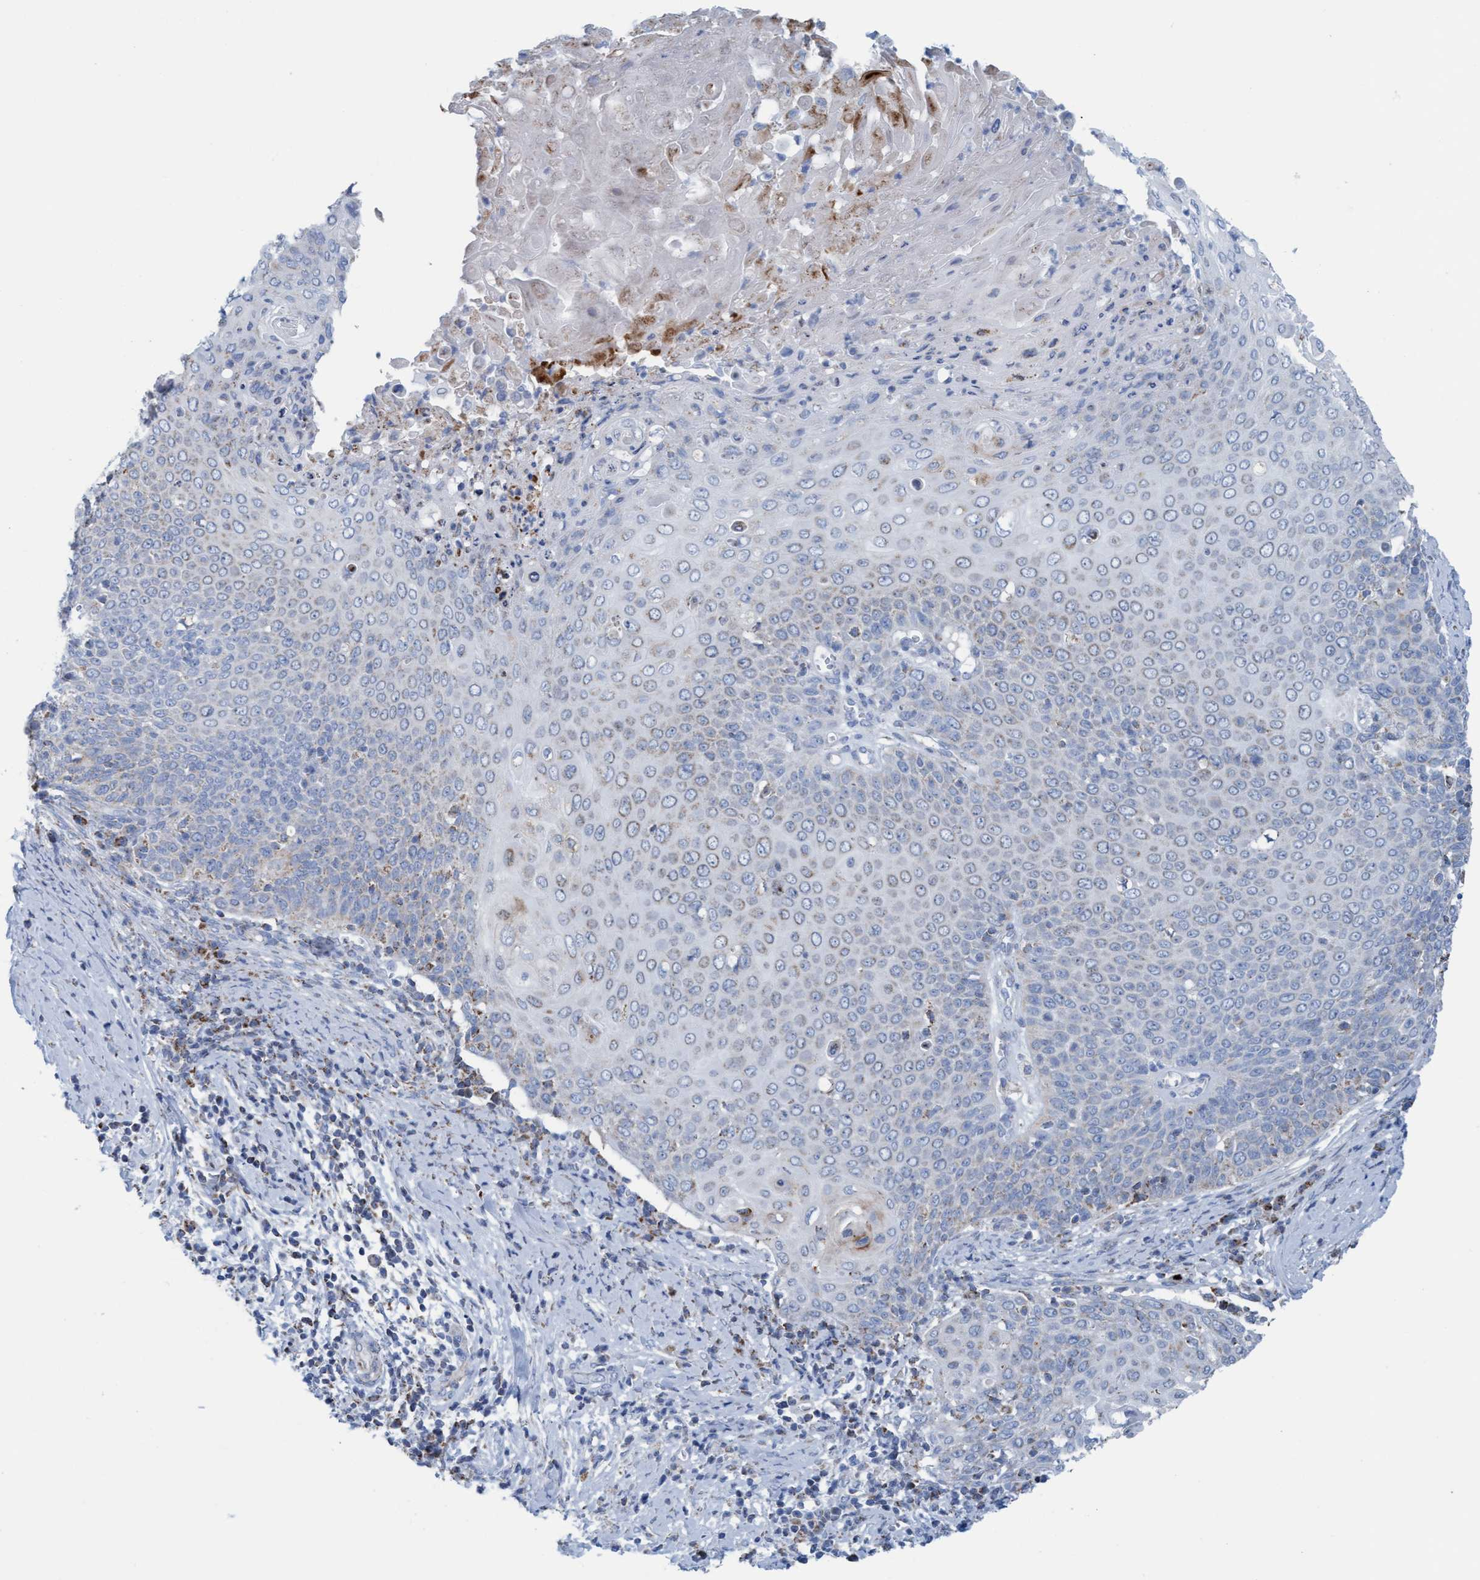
{"staining": {"intensity": "negative", "quantity": "none", "location": "none"}, "tissue": "cervical cancer", "cell_type": "Tumor cells", "image_type": "cancer", "snomed": [{"axis": "morphology", "description": "Squamous cell carcinoma, NOS"}, {"axis": "topography", "description": "Cervix"}], "caption": "DAB (3,3'-diaminobenzidine) immunohistochemical staining of human cervical cancer reveals no significant staining in tumor cells. (Stains: DAB (3,3'-diaminobenzidine) immunohistochemistry (IHC) with hematoxylin counter stain, Microscopy: brightfield microscopy at high magnification).", "gene": "GGA3", "patient": {"sex": "female", "age": 39}}